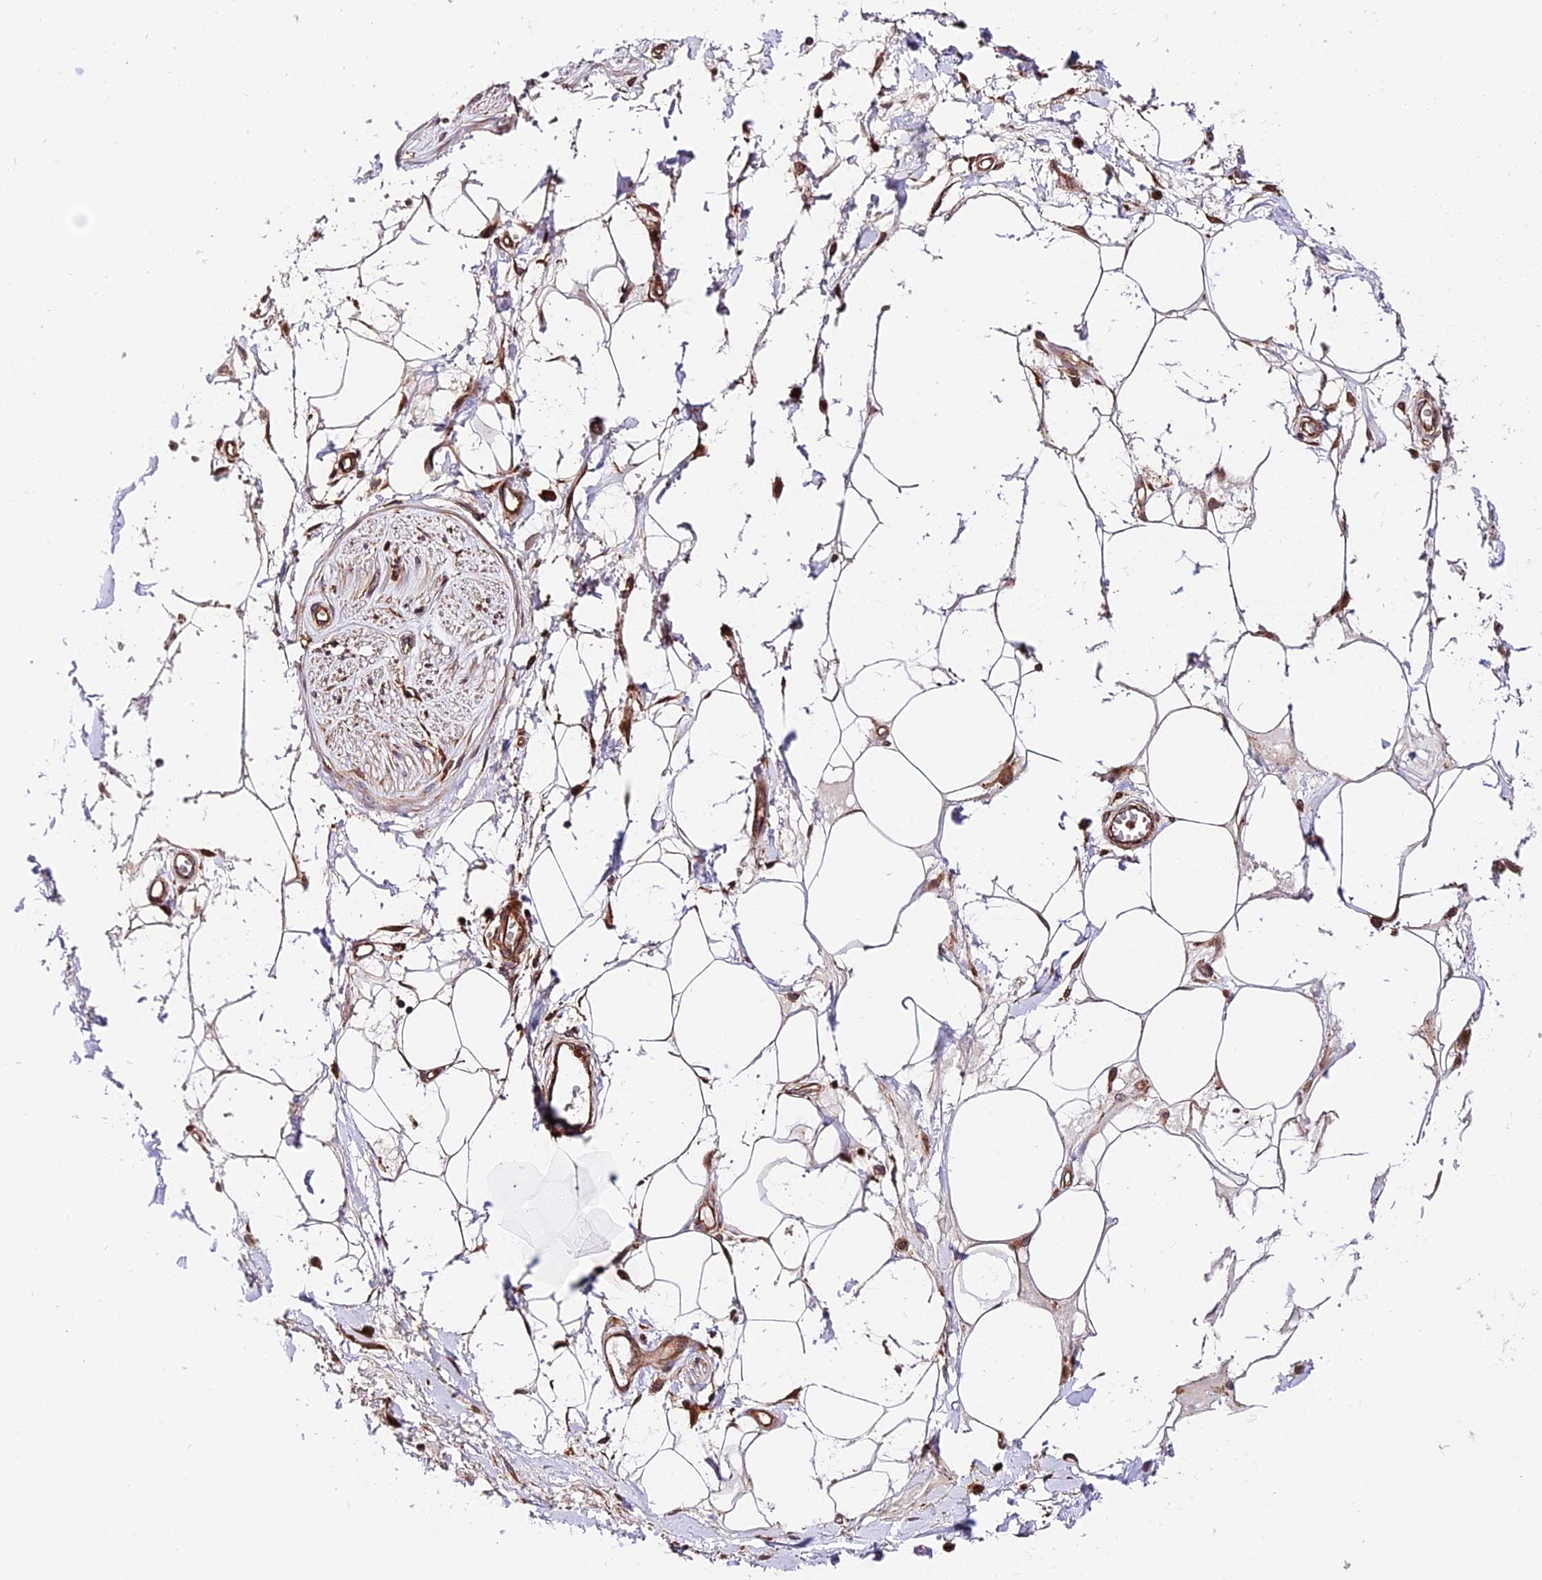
{"staining": {"intensity": "moderate", "quantity": ">75%", "location": "cytoplasmic/membranous"}, "tissue": "adipose tissue", "cell_type": "Adipocytes", "image_type": "normal", "snomed": [{"axis": "morphology", "description": "Normal tissue, NOS"}, {"axis": "morphology", "description": "Adenocarcinoma, NOS"}, {"axis": "topography", "description": "Rectum"}, {"axis": "topography", "description": "Vagina"}, {"axis": "topography", "description": "Peripheral nerve tissue"}], "caption": "This micrograph demonstrates immunohistochemistry staining of normal adipose tissue, with medium moderate cytoplasmic/membranous positivity in approximately >75% of adipocytes.", "gene": "HERPUD1", "patient": {"sex": "female", "age": 71}}